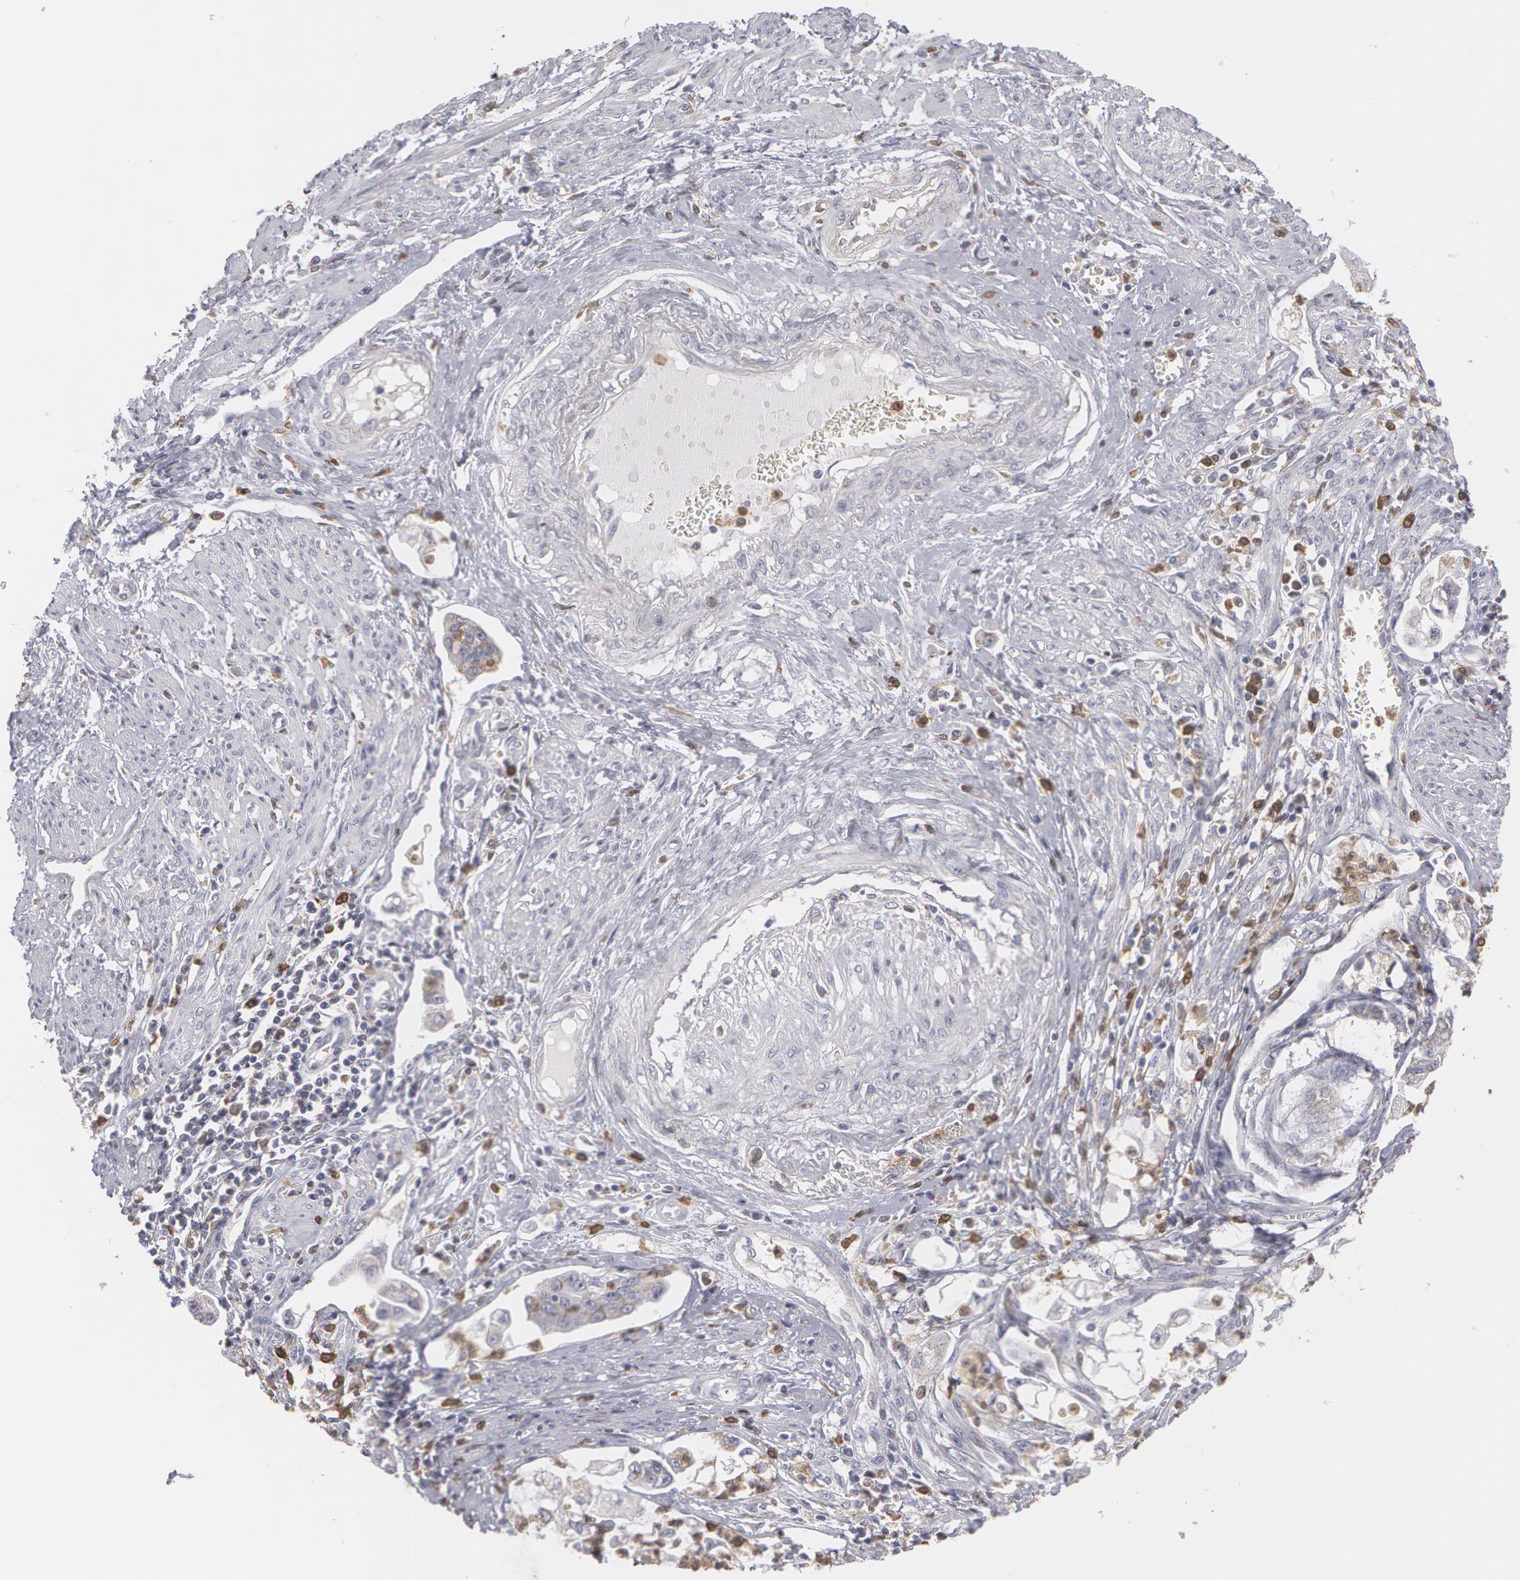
{"staining": {"intensity": "weak", "quantity": "25%-75%", "location": "cytoplasmic/membranous"}, "tissue": "endometrial cancer", "cell_type": "Tumor cells", "image_type": "cancer", "snomed": [{"axis": "morphology", "description": "Adenocarcinoma, NOS"}, {"axis": "topography", "description": "Endometrium"}], "caption": "This is a photomicrograph of immunohistochemistry staining of endometrial adenocarcinoma, which shows weak positivity in the cytoplasmic/membranous of tumor cells.", "gene": "CAT", "patient": {"sex": "female", "age": 75}}